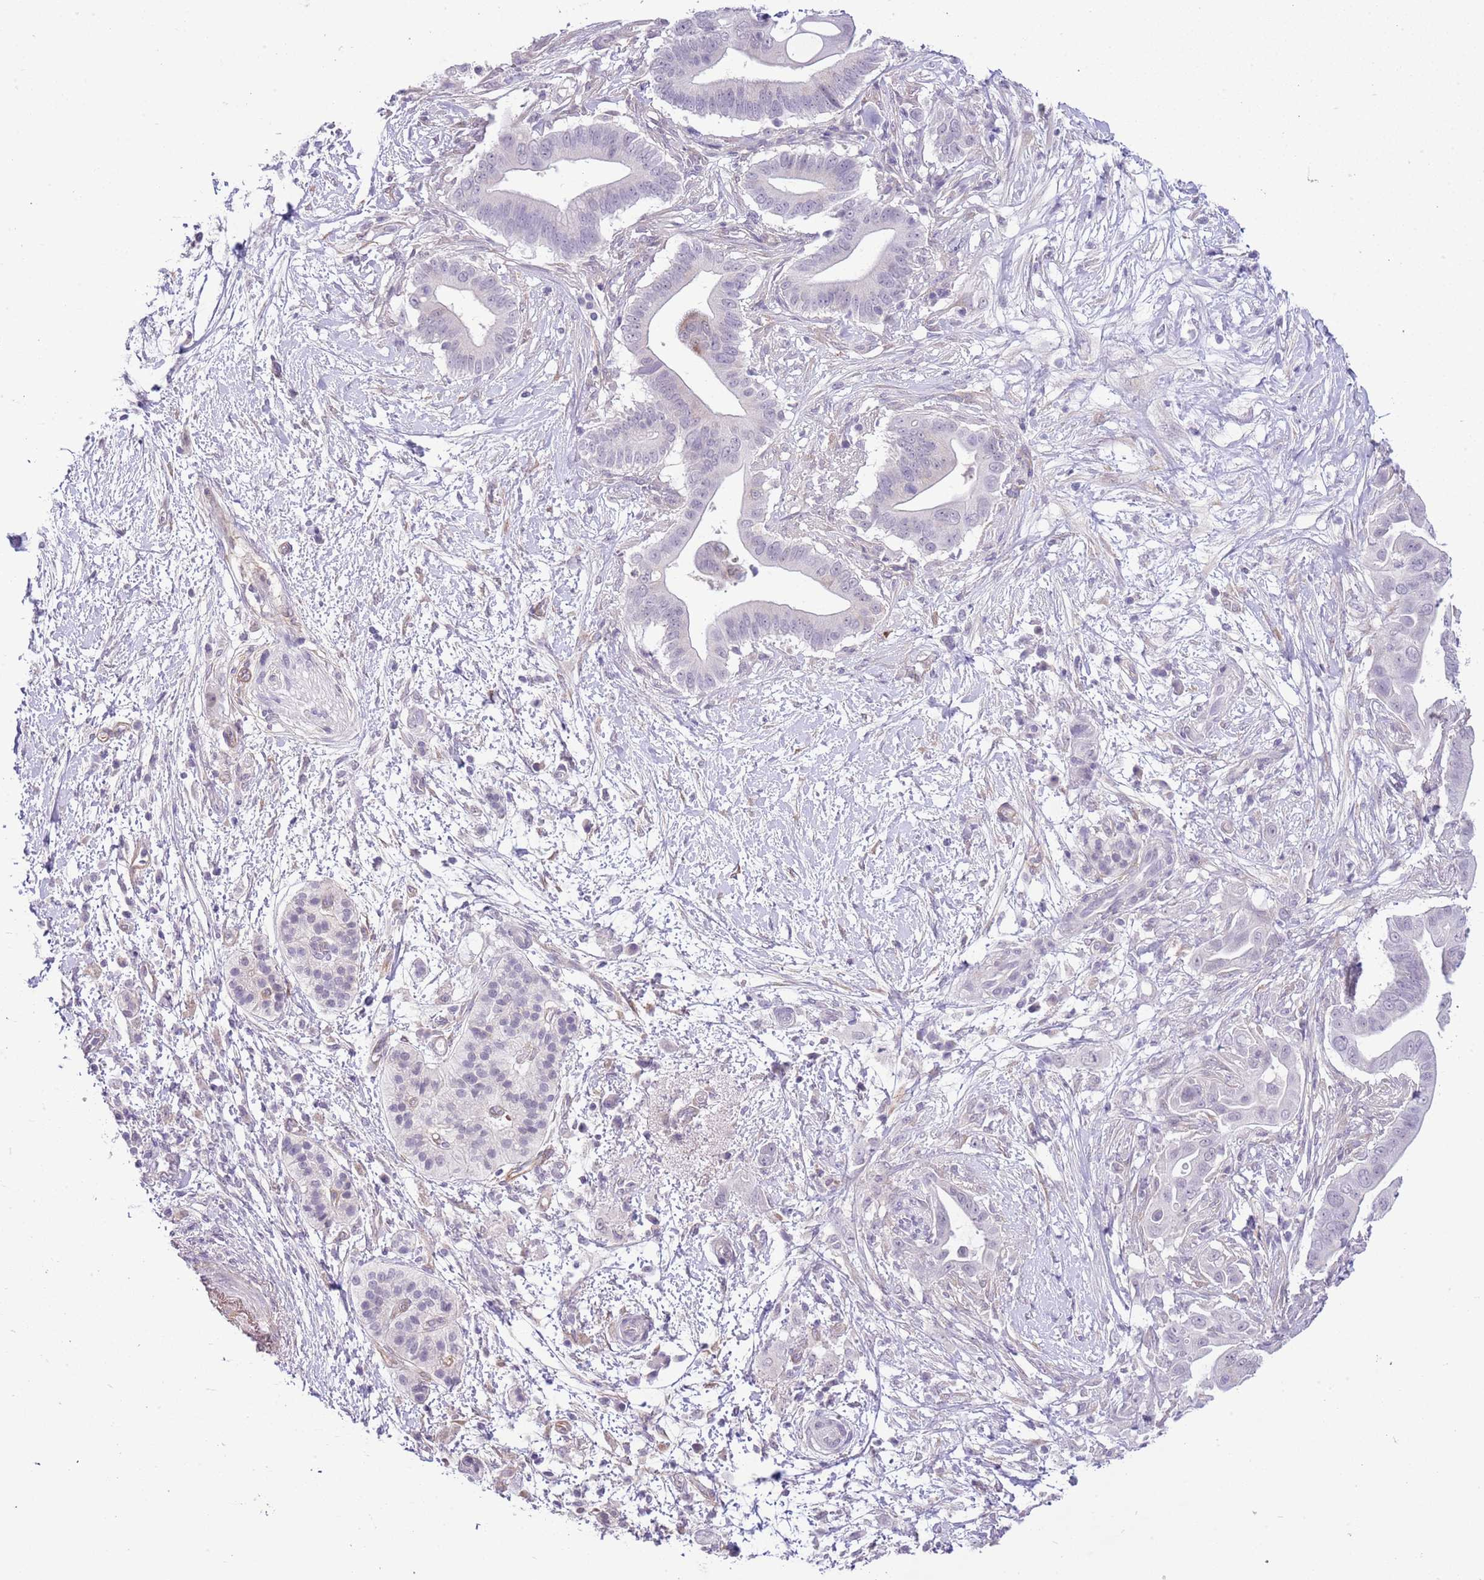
{"staining": {"intensity": "negative", "quantity": "none", "location": "none"}, "tissue": "pancreatic cancer", "cell_type": "Tumor cells", "image_type": "cancer", "snomed": [{"axis": "morphology", "description": "Adenocarcinoma, NOS"}, {"axis": "topography", "description": "Pancreas"}], "caption": "Pancreatic cancer stained for a protein using immunohistochemistry (IHC) reveals no positivity tumor cells.", "gene": "MIDN", "patient": {"sex": "male", "age": 68}}